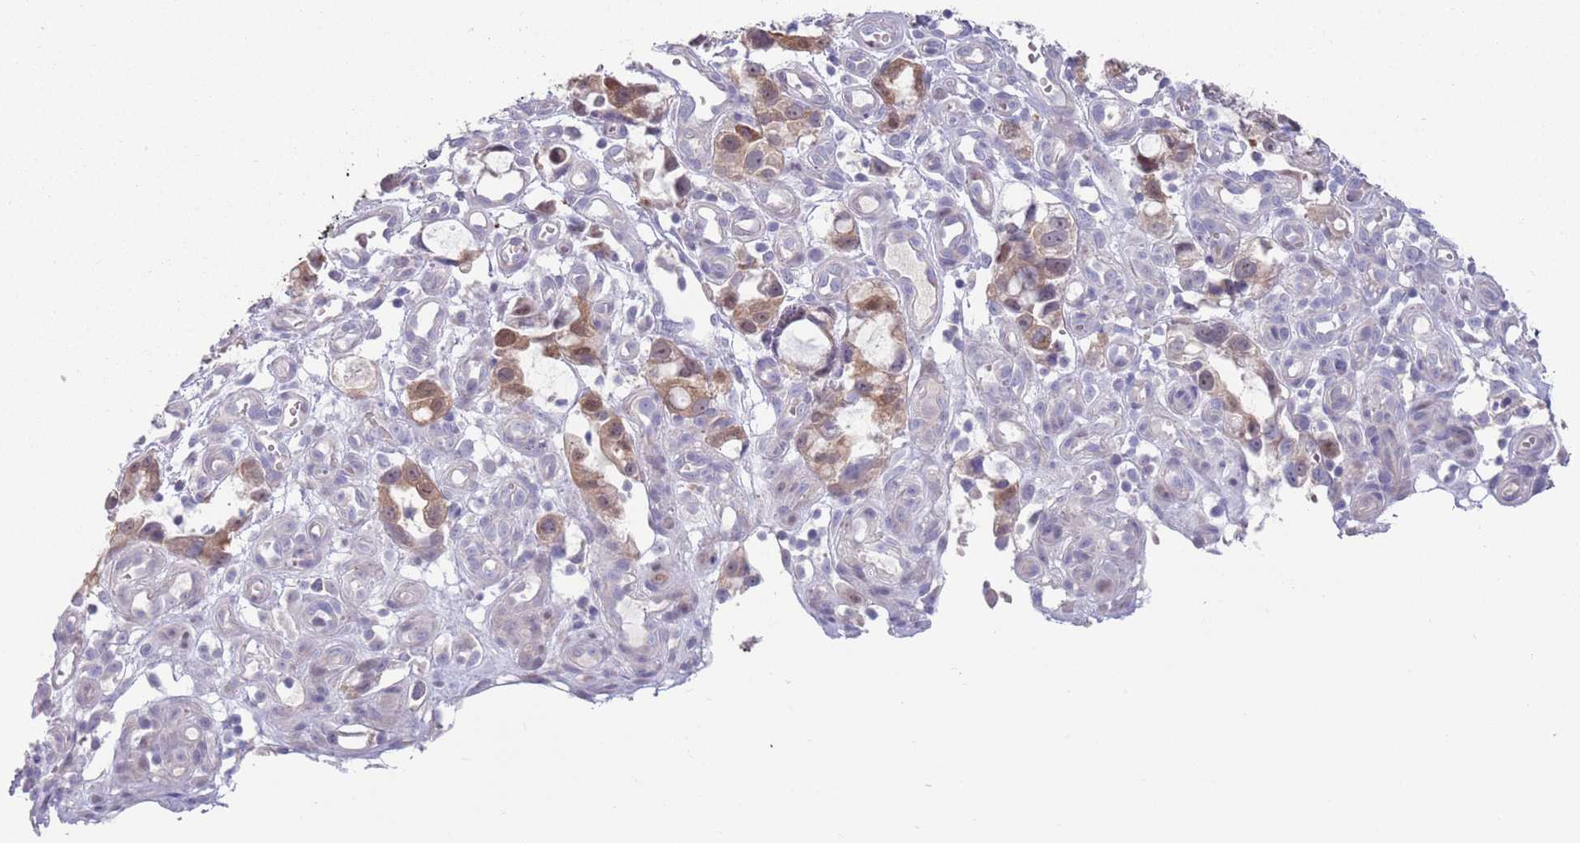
{"staining": {"intensity": "moderate", "quantity": ">75%", "location": "cytoplasmic/membranous"}, "tissue": "stomach cancer", "cell_type": "Tumor cells", "image_type": "cancer", "snomed": [{"axis": "morphology", "description": "Adenocarcinoma, NOS"}, {"axis": "topography", "description": "Stomach"}], "caption": "Adenocarcinoma (stomach) was stained to show a protein in brown. There is medium levels of moderate cytoplasmic/membranous expression in about >75% of tumor cells. The protein of interest is stained brown, and the nuclei are stained in blue (DAB (3,3'-diaminobenzidine) IHC with brightfield microscopy, high magnification).", "gene": "CLNS1A", "patient": {"sex": "male", "age": 55}}